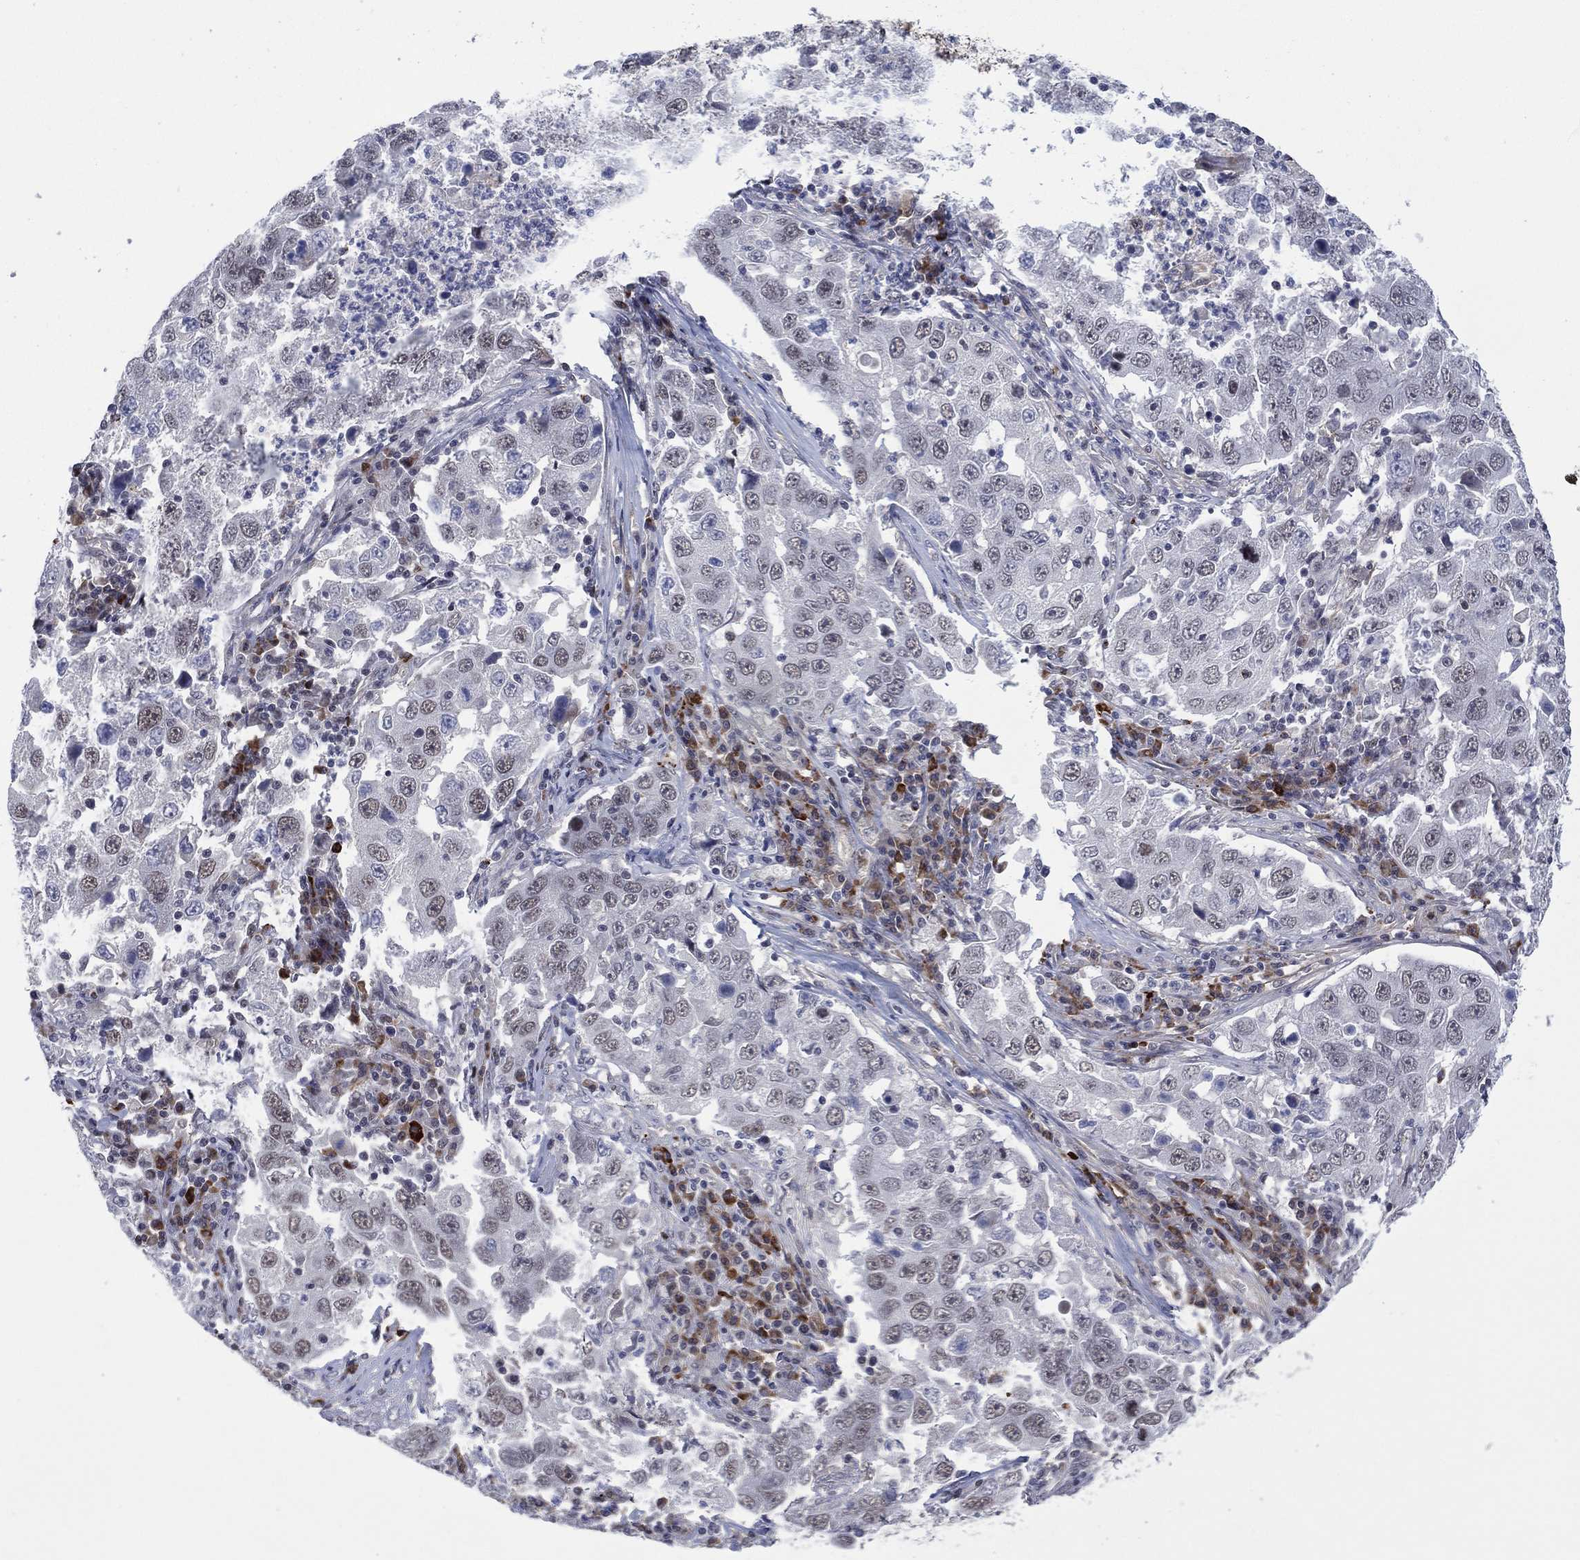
{"staining": {"intensity": "negative", "quantity": "none", "location": "none"}, "tissue": "lung cancer", "cell_type": "Tumor cells", "image_type": "cancer", "snomed": [{"axis": "morphology", "description": "Adenocarcinoma, NOS"}, {"axis": "topography", "description": "Lung"}], "caption": "An image of human lung adenocarcinoma is negative for staining in tumor cells.", "gene": "DPP4", "patient": {"sex": "male", "age": 73}}